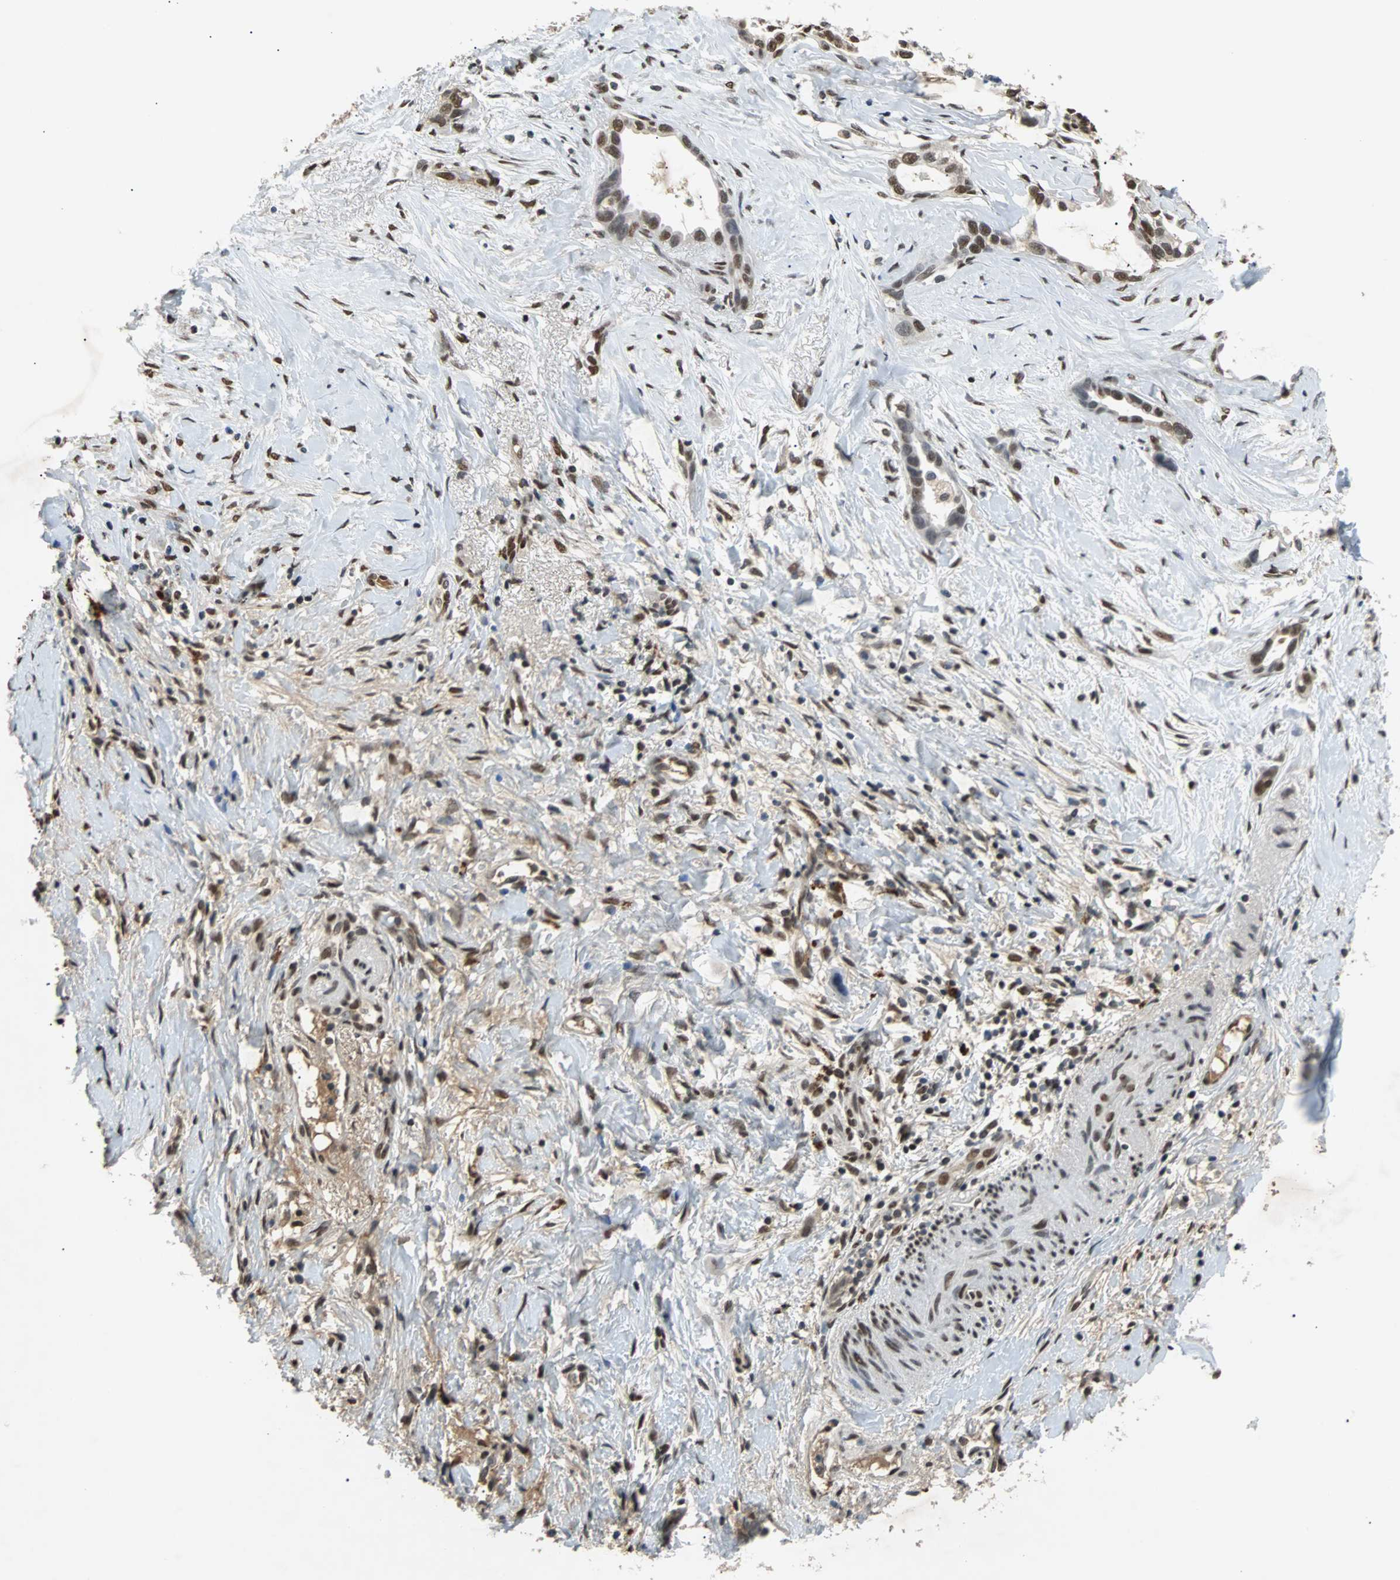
{"staining": {"intensity": "moderate", "quantity": "25%-75%", "location": "nuclear"}, "tissue": "liver cancer", "cell_type": "Tumor cells", "image_type": "cancer", "snomed": [{"axis": "morphology", "description": "Cholangiocarcinoma"}, {"axis": "topography", "description": "Liver"}], "caption": "Tumor cells show moderate nuclear positivity in approximately 25%-75% of cells in cholangiocarcinoma (liver).", "gene": "PHC1", "patient": {"sex": "female", "age": 65}}